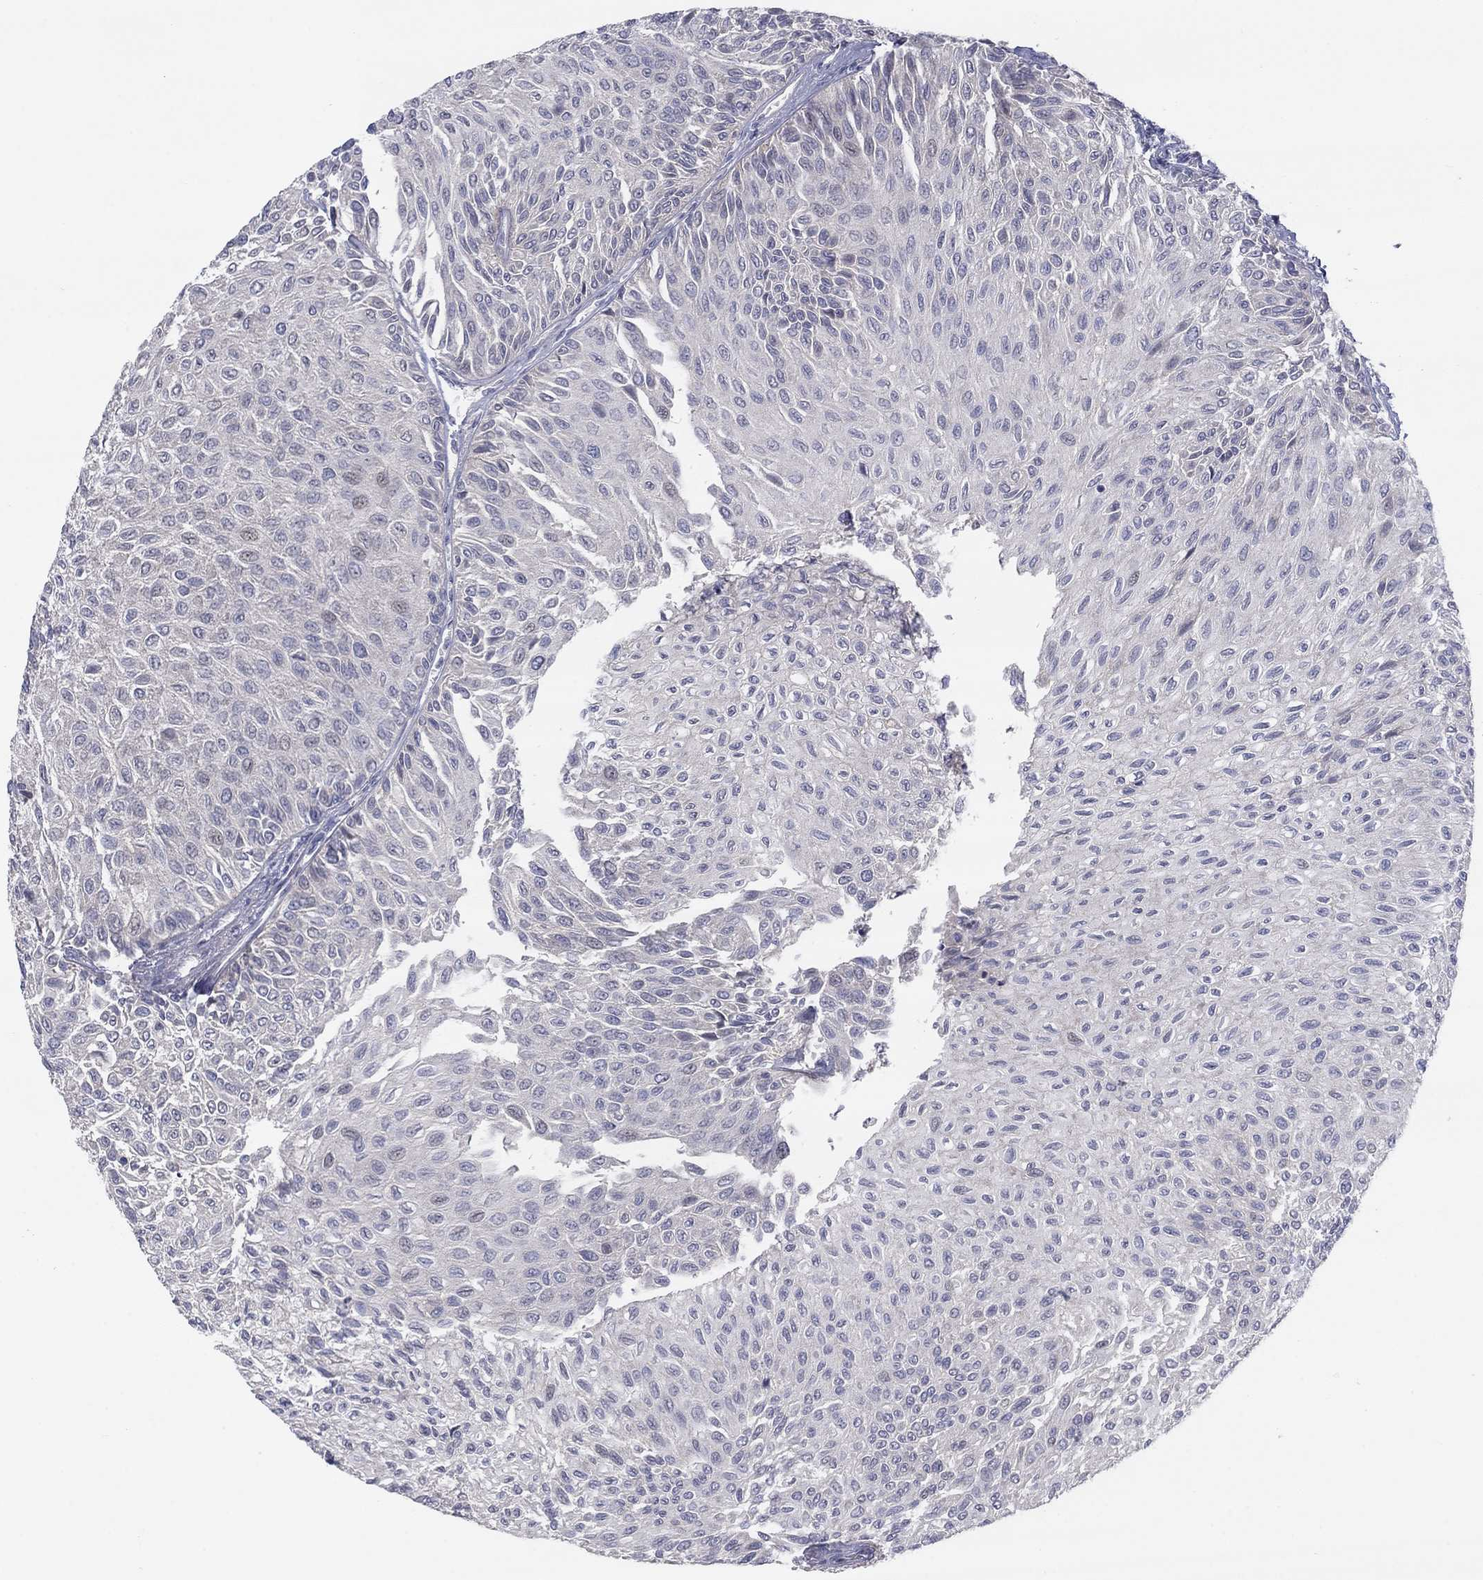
{"staining": {"intensity": "negative", "quantity": "none", "location": "none"}, "tissue": "urothelial cancer", "cell_type": "Tumor cells", "image_type": "cancer", "snomed": [{"axis": "morphology", "description": "Urothelial carcinoma, Low grade"}, {"axis": "topography", "description": "Urinary bladder"}], "caption": "The image reveals no significant positivity in tumor cells of low-grade urothelial carcinoma.", "gene": "AMN1", "patient": {"sex": "male", "age": 78}}